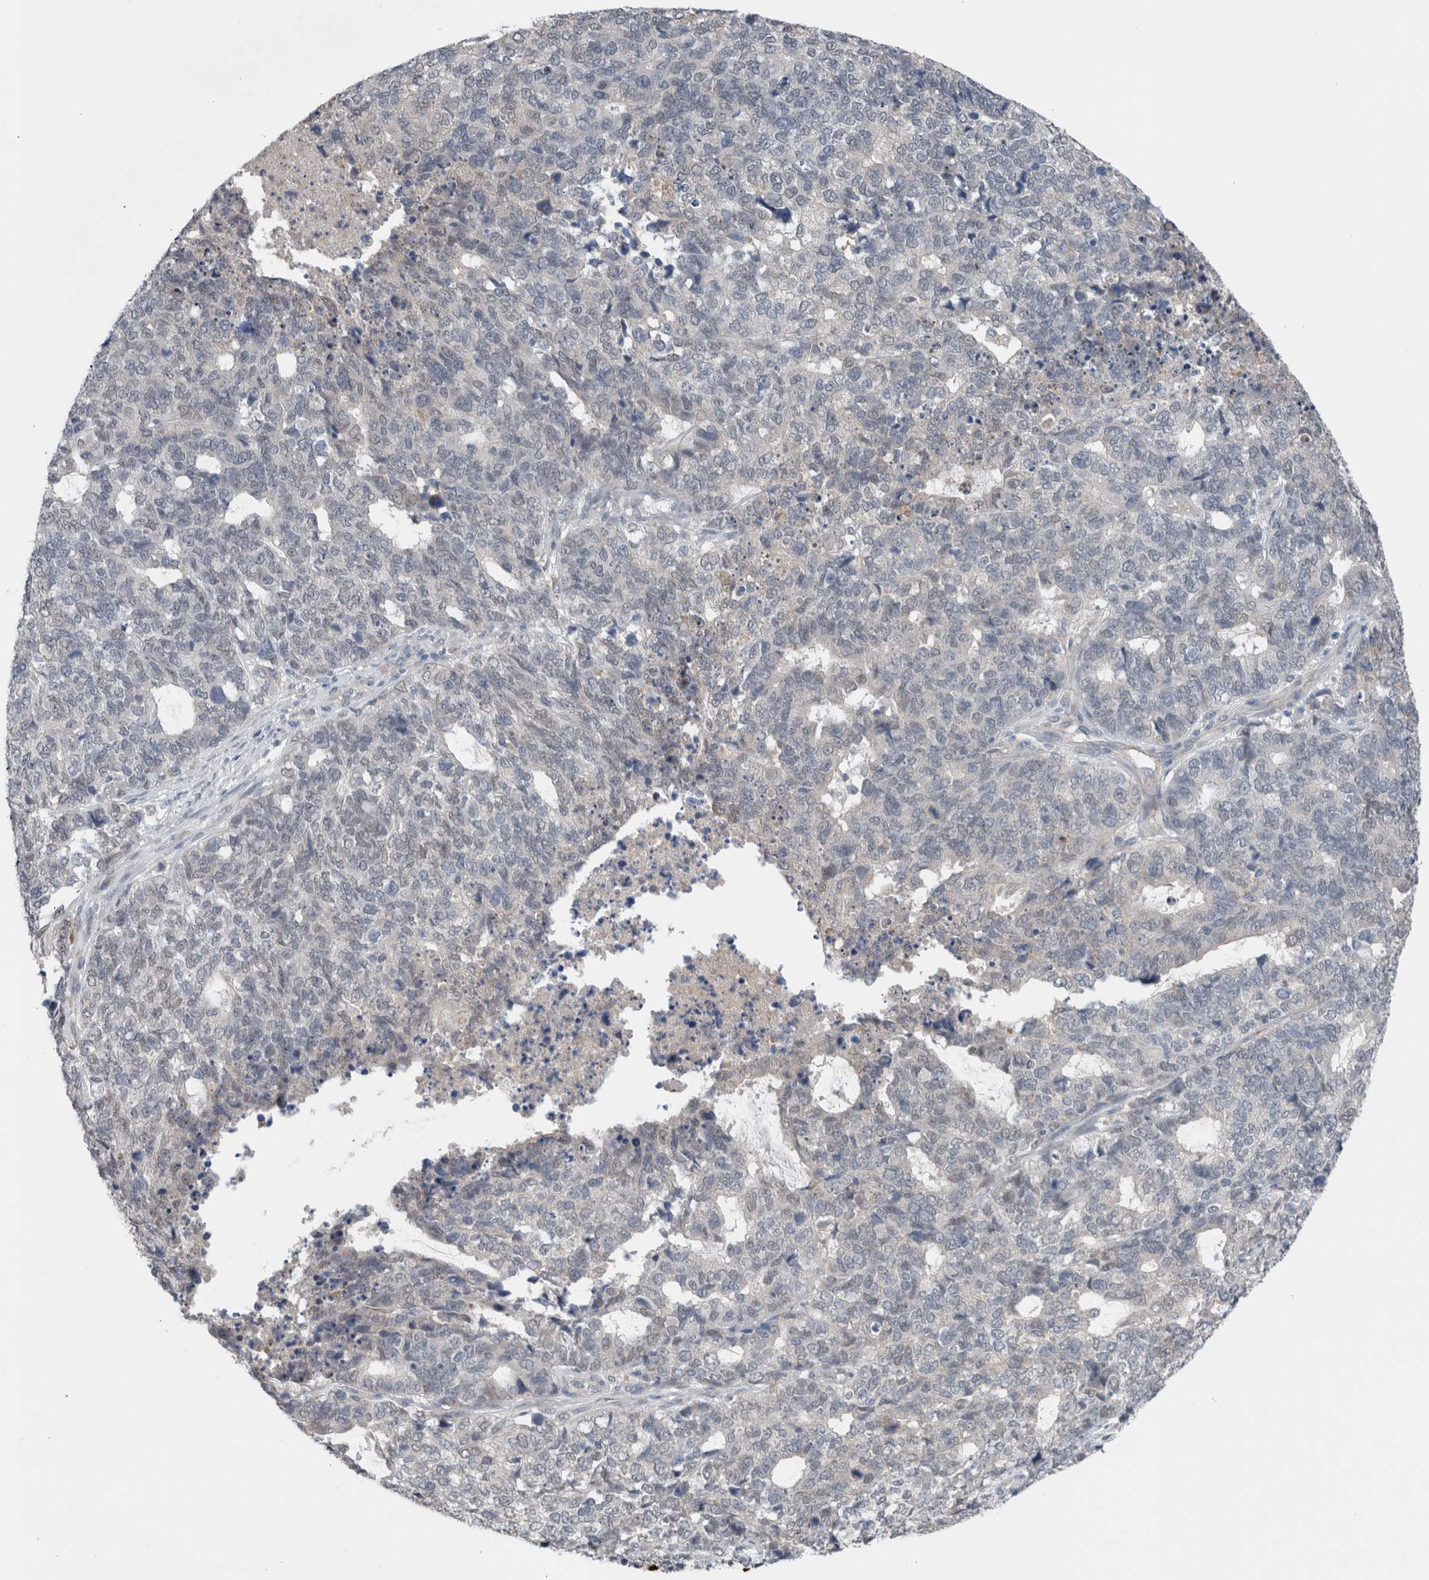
{"staining": {"intensity": "negative", "quantity": "none", "location": "none"}, "tissue": "cervical cancer", "cell_type": "Tumor cells", "image_type": "cancer", "snomed": [{"axis": "morphology", "description": "Squamous cell carcinoma, NOS"}, {"axis": "topography", "description": "Cervix"}], "caption": "Cervical cancer (squamous cell carcinoma) was stained to show a protein in brown. There is no significant expression in tumor cells. (DAB (3,3'-diaminobenzidine) IHC, high magnification).", "gene": "CRNN", "patient": {"sex": "female", "age": 63}}